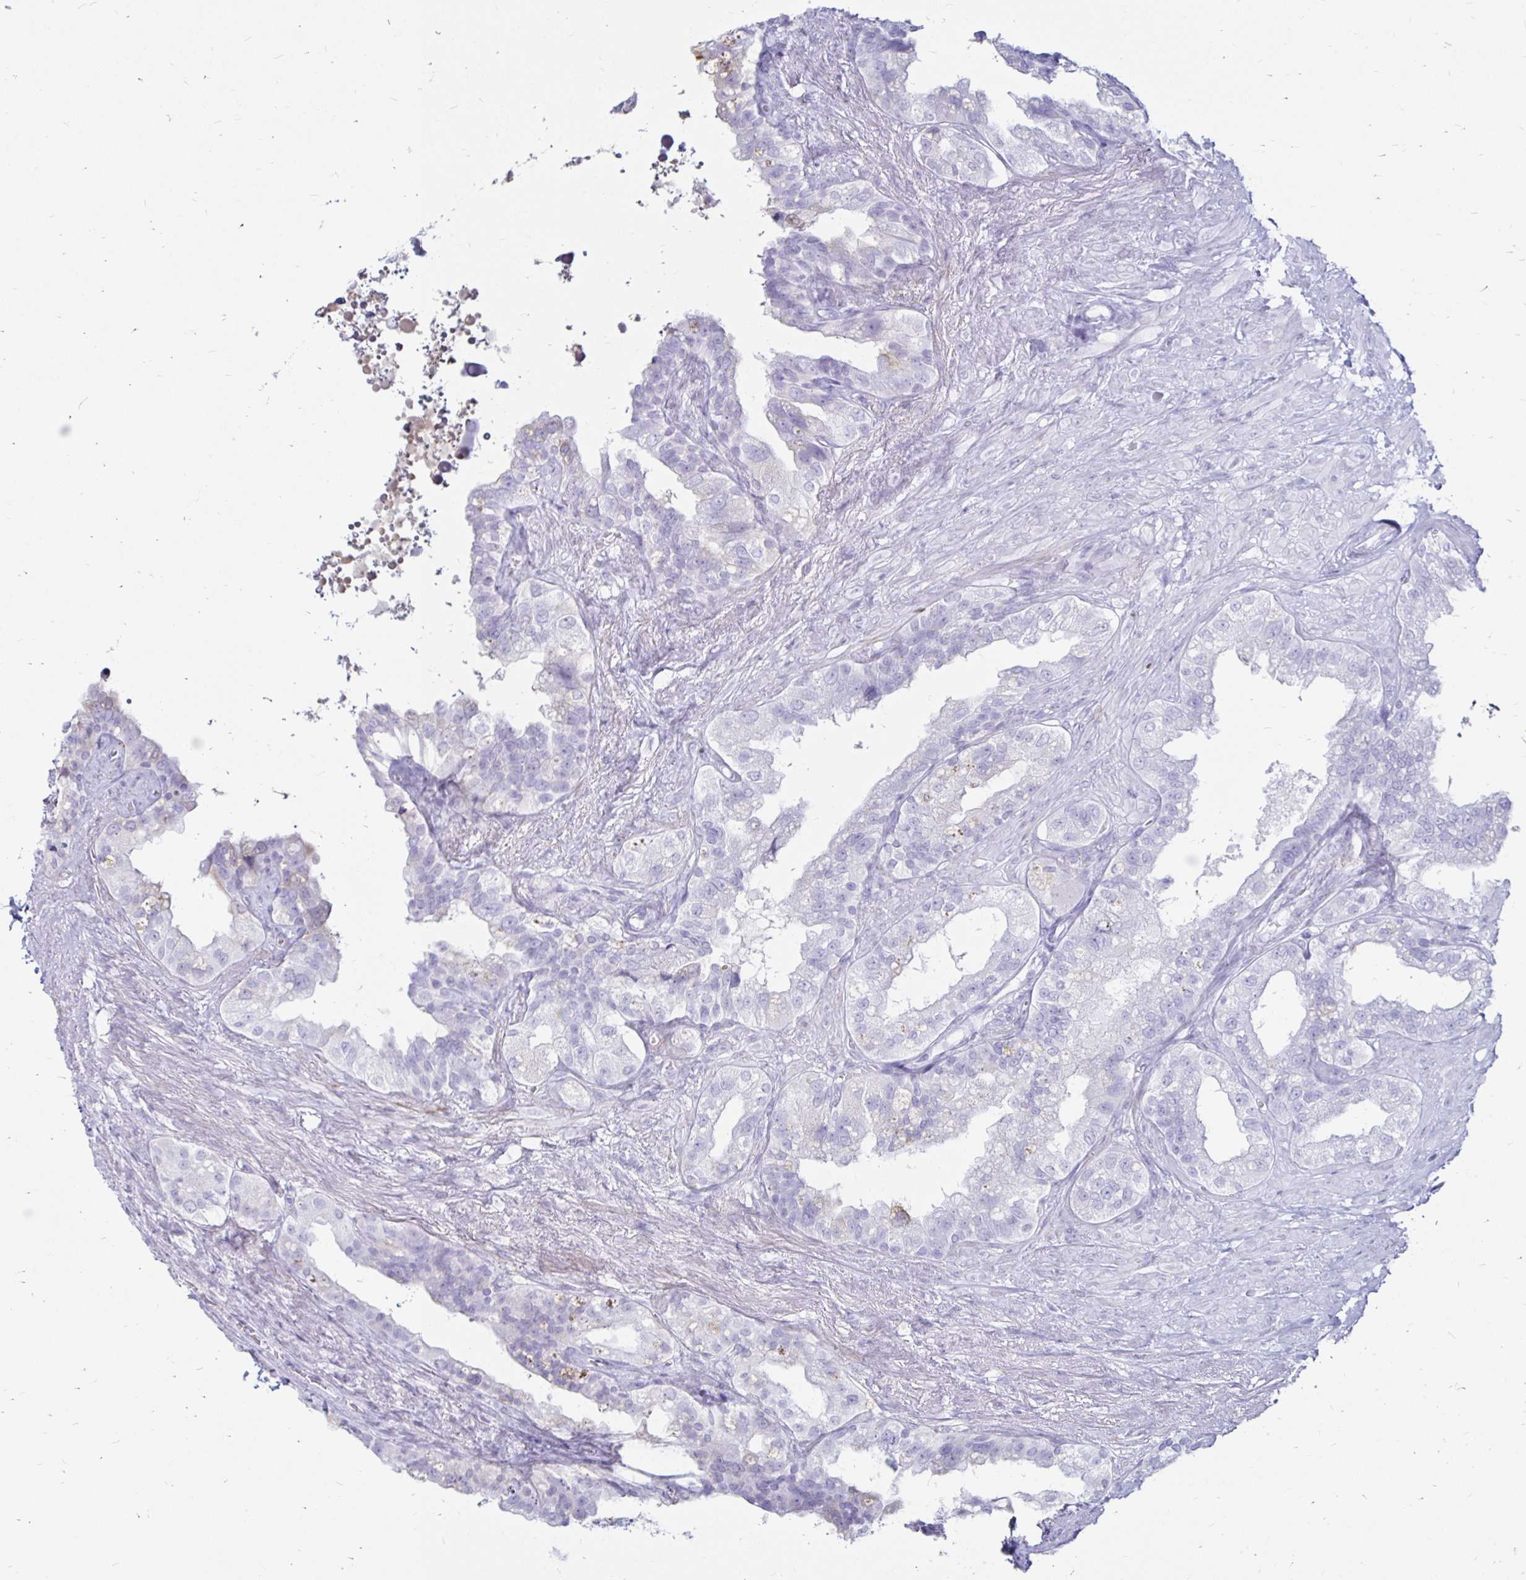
{"staining": {"intensity": "negative", "quantity": "none", "location": "none"}, "tissue": "seminal vesicle", "cell_type": "Glandular cells", "image_type": "normal", "snomed": [{"axis": "morphology", "description": "Normal tissue, NOS"}, {"axis": "topography", "description": "Seminal veicle"}, {"axis": "topography", "description": "Peripheral nerve tissue"}], "caption": "A micrograph of seminal vesicle stained for a protein shows no brown staining in glandular cells.", "gene": "TIMP1", "patient": {"sex": "male", "age": 76}}